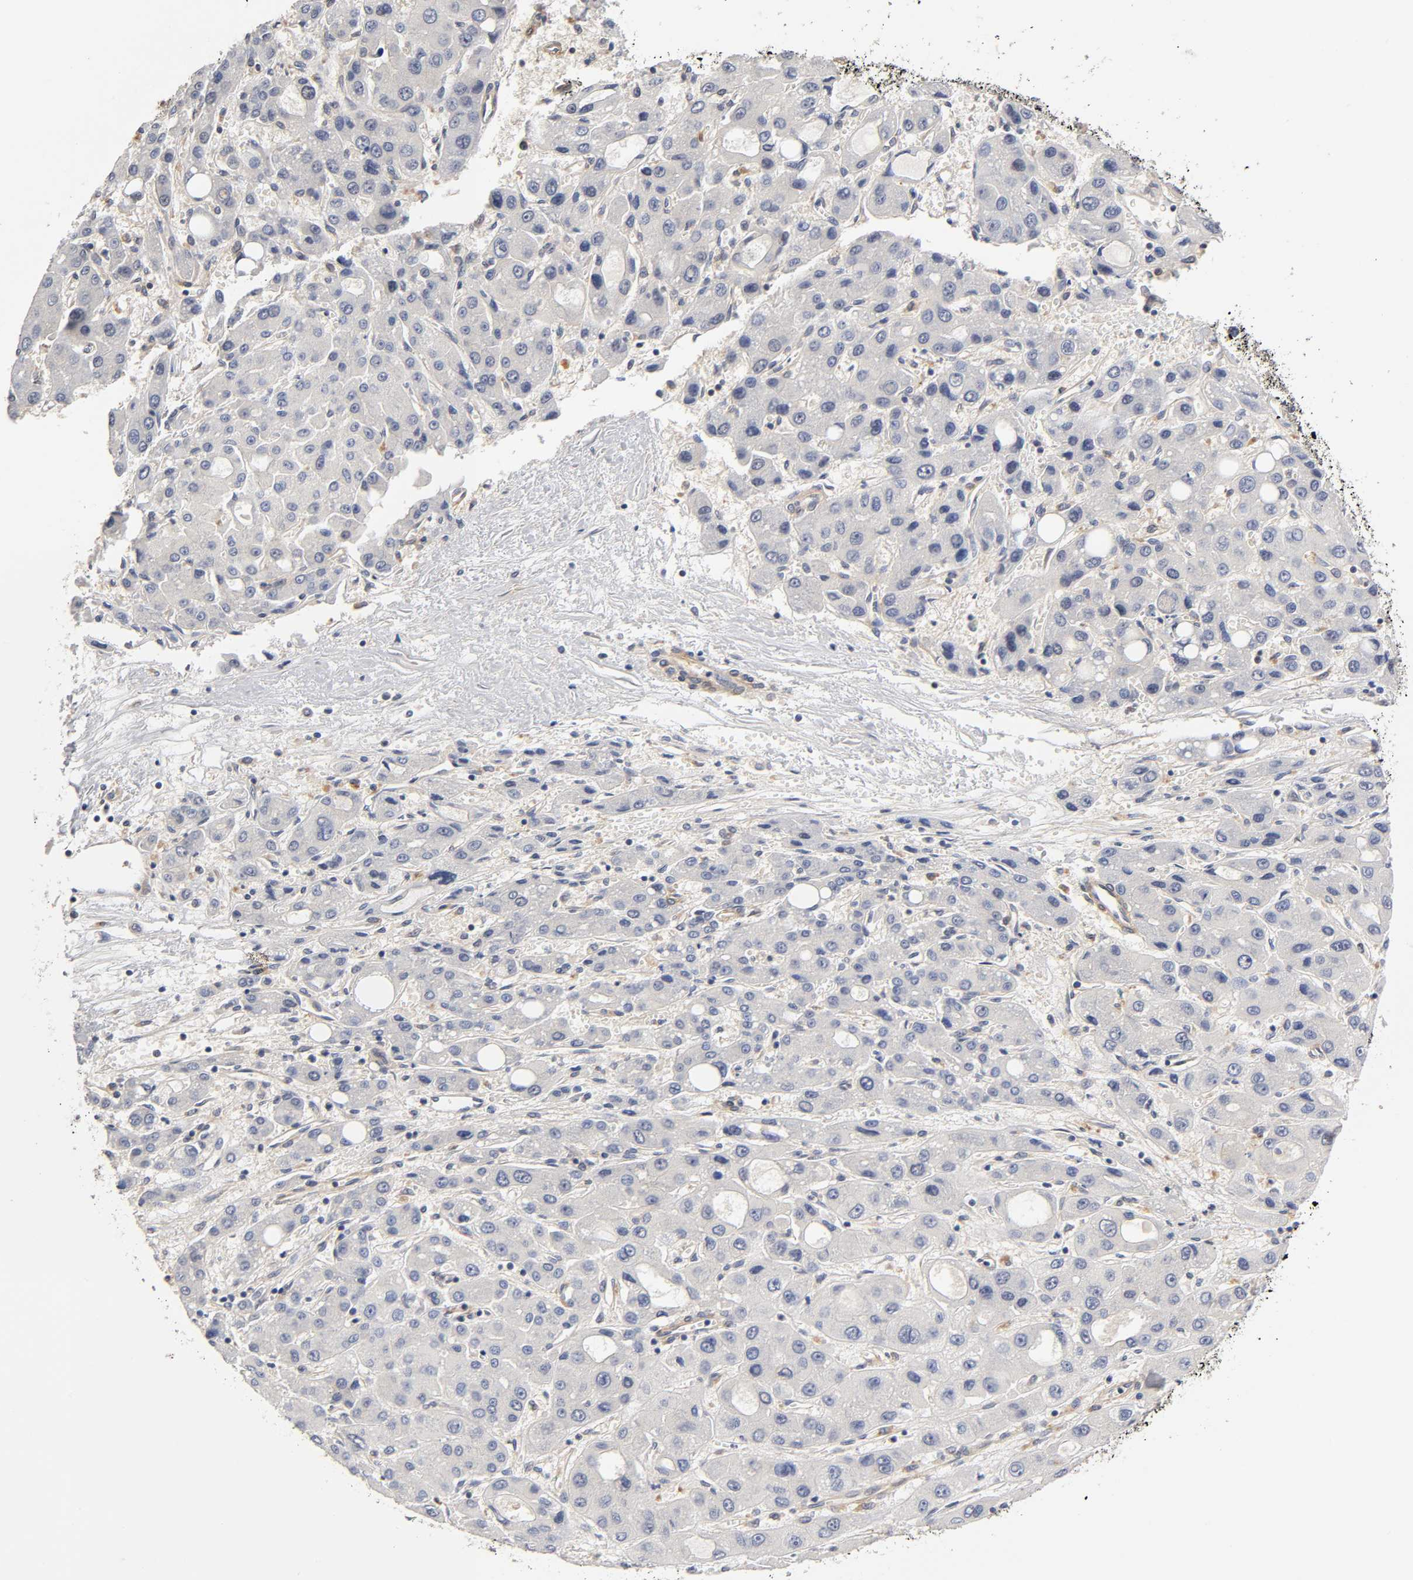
{"staining": {"intensity": "negative", "quantity": "none", "location": "none"}, "tissue": "liver cancer", "cell_type": "Tumor cells", "image_type": "cancer", "snomed": [{"axis": "morphology", "description": "Carcinoma, Hepatocellular, NOS"}, {"axis": "topography", "description": "Liver"}], "caption": "IHC photomicrograph of neoplastic tissue: liver cancer (hepatocellular carcinoma) stained with DAB (3,3'-diaminobenzidine) displays no significant protein positivity in tumor cells. (Brightfield microscopy of DAB immunohistochemistry at high magnification).", "gene": "PDE5A", "patient": {"sex": "male", "age": 55}}